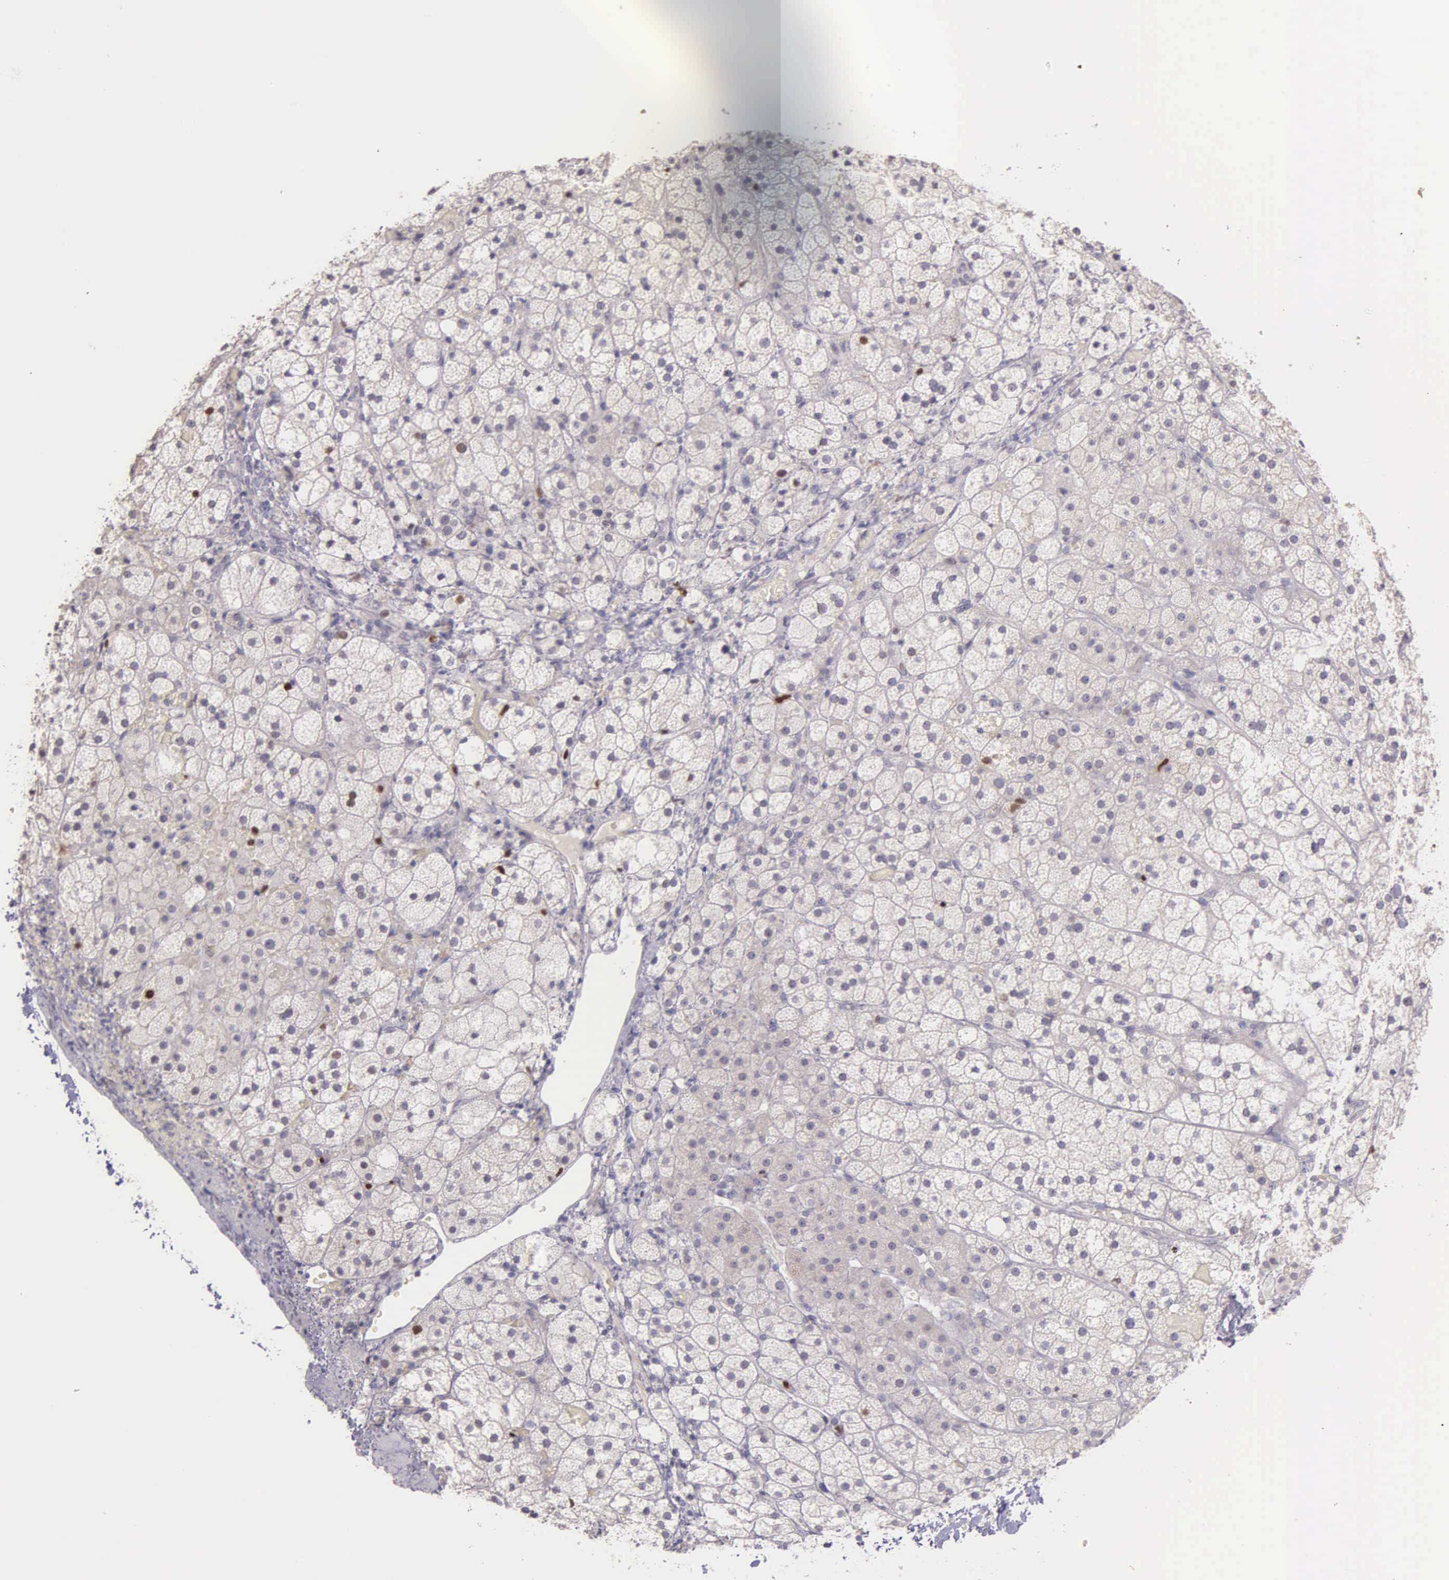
{"staining": {"intensity": "strong", "quantity": "<25%", "location": "nuclear"}, "tissue": "adrenal gland", "cell_type": "Glandular cells", "image_type": "normal", "snomed": [{"axis": "morphology", "description": "Normal tissue, NOS"}, {"axis": "topography", "description": "Adrenal gland"}], "caption": "This is a photomicrograph of immunohistochemistry (IHC) staining of benign adrenal gland, which shows strong expression in the nuclear of glandular cells.", "gene": "MCM5", "patient": {"sex": "male", "age": 53}}